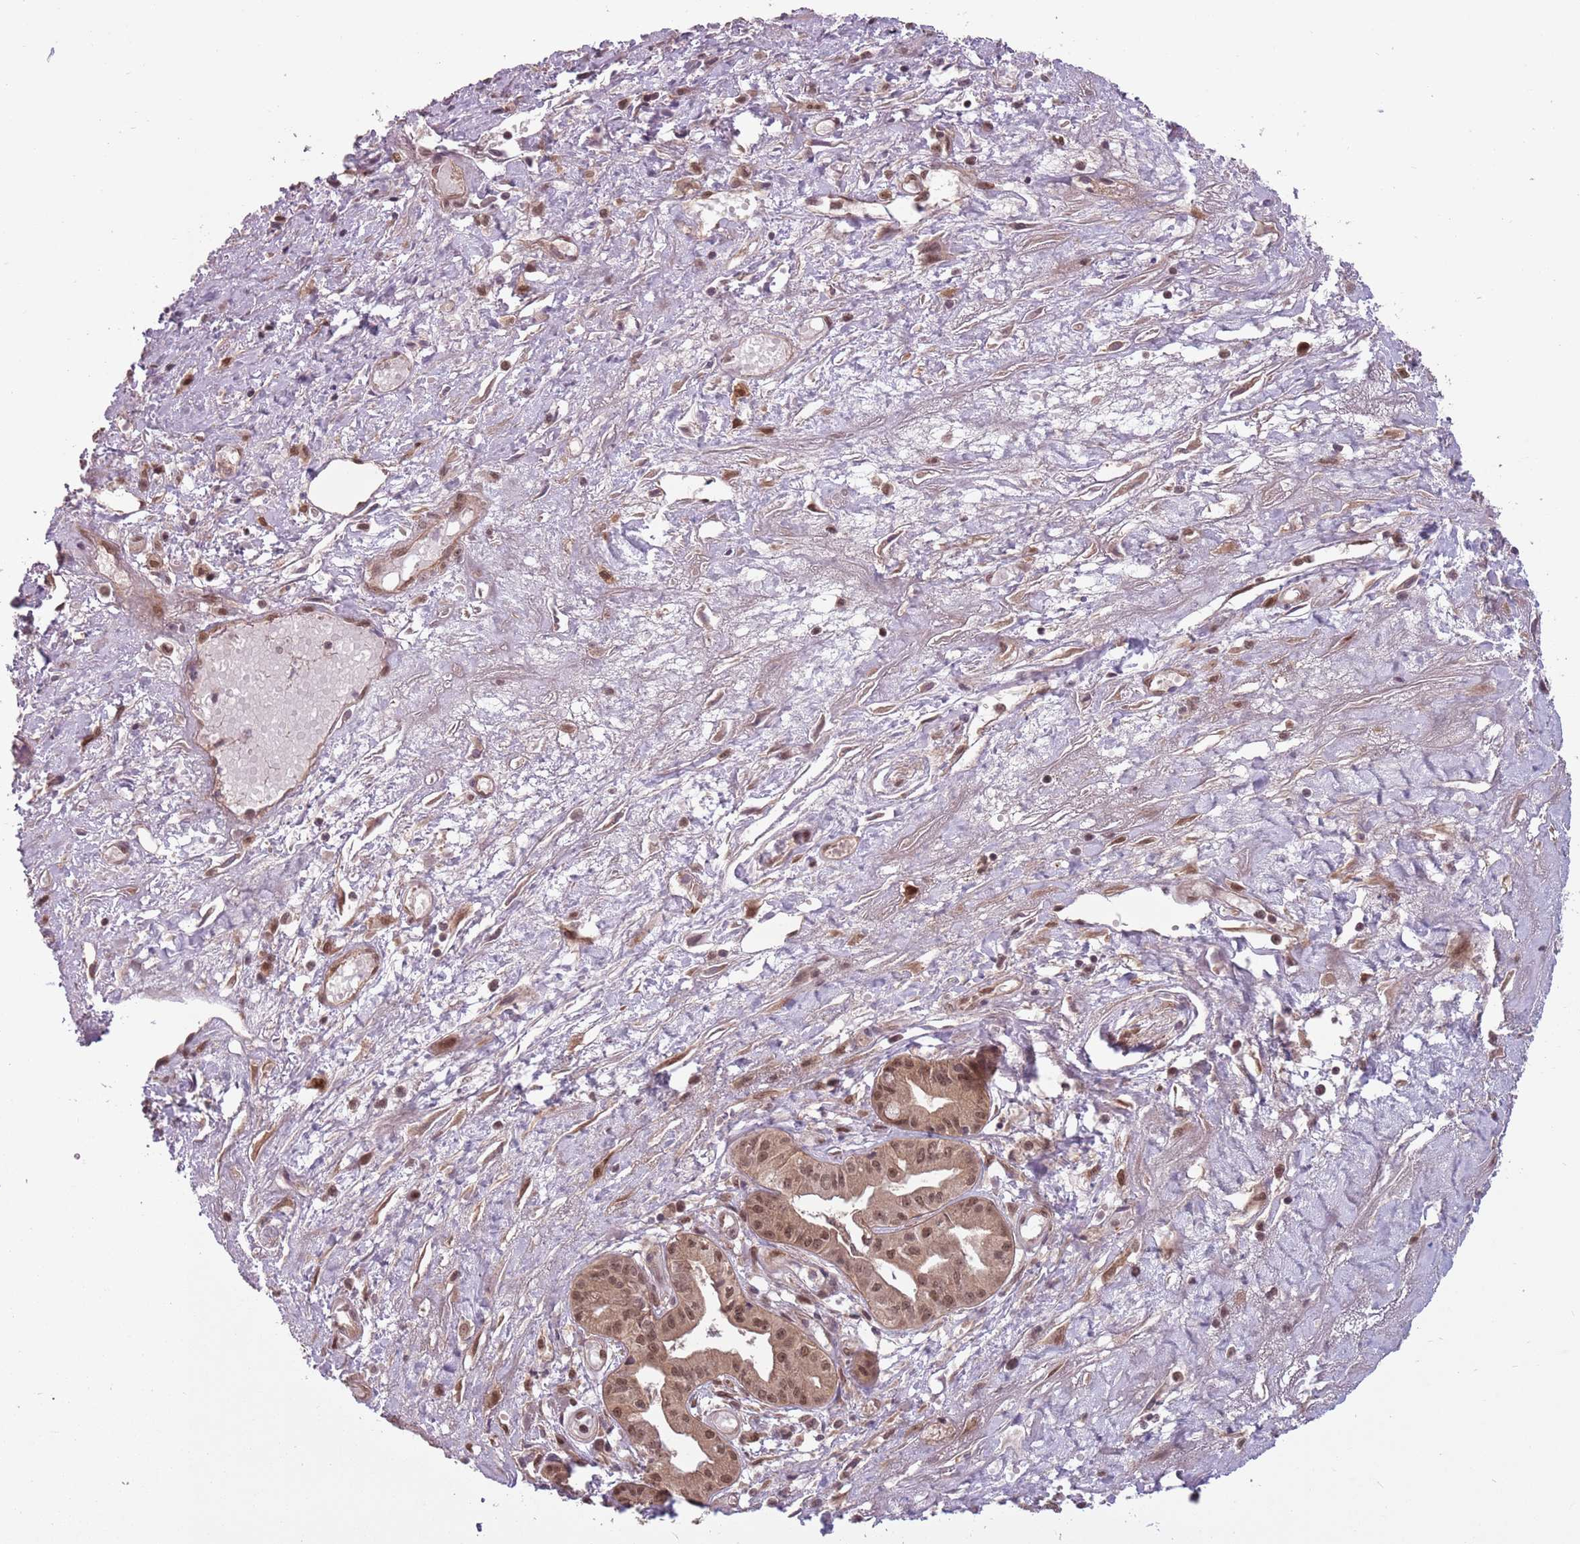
{"staining": {"intensity": "weak", "quantity": ">75%", "location": "cytoplasmic/membranous,nuclear"}, "tissue": "pancreatic cancer", "cell_type": "Tumor cells", "image_type": "cancer", "snomed": [{"axis": "morphology", "description": "Adenocarcinoma, NOS"}, {"axis": "topography", "description": "Pancreas"}], "caption": "Immunohistochemistry (IHC) (DAB (3,3'-diaminobenzidine)) staining of pancreatic cancer displays weak cytoplasmic/membranous and nuclear protein expression in about >75% of tumor cells.", "gene": "ADAMTS3", "patient": {"sex": "female", "age": 50}}